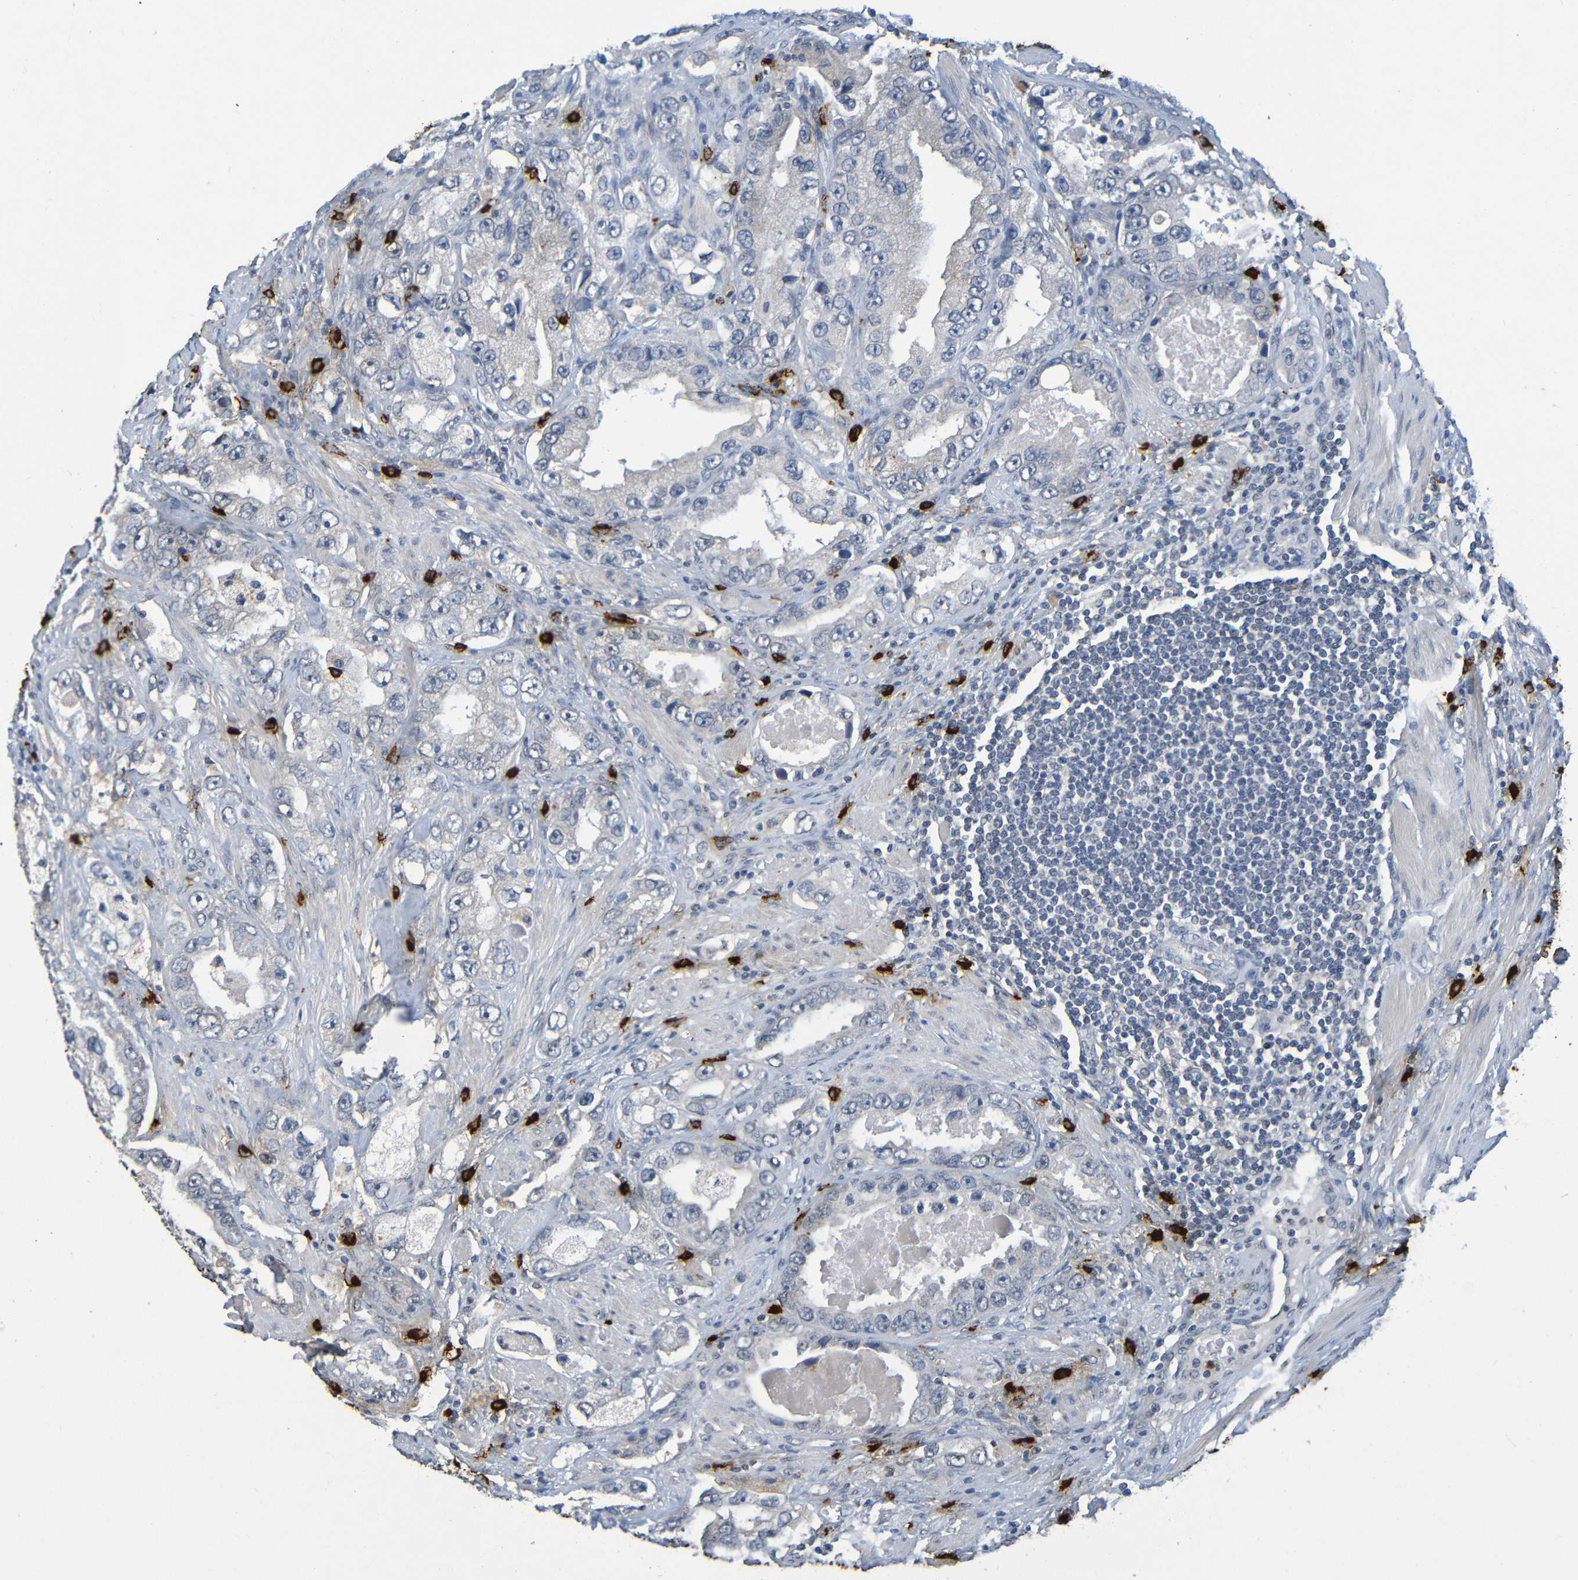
{"staining": {"intensity": "negative", "quantity": "none", "location": "none"}, "tissue": "prostate cancer", "cell_type": "Tumor cells", "image_type": "cancer", "snomed": [{"axis": "morphology", "description": "Adenocarcinoma, High grade"}, {"axis": "topography", "description": "Prostate"}], "caption": "This is an immunohistochemistry (IHC) micrograph of human prostate cancer. There is no positivity in tumor cells.", "gene": "C3AR1", "patient": {"sex": "male", "age": 63}}